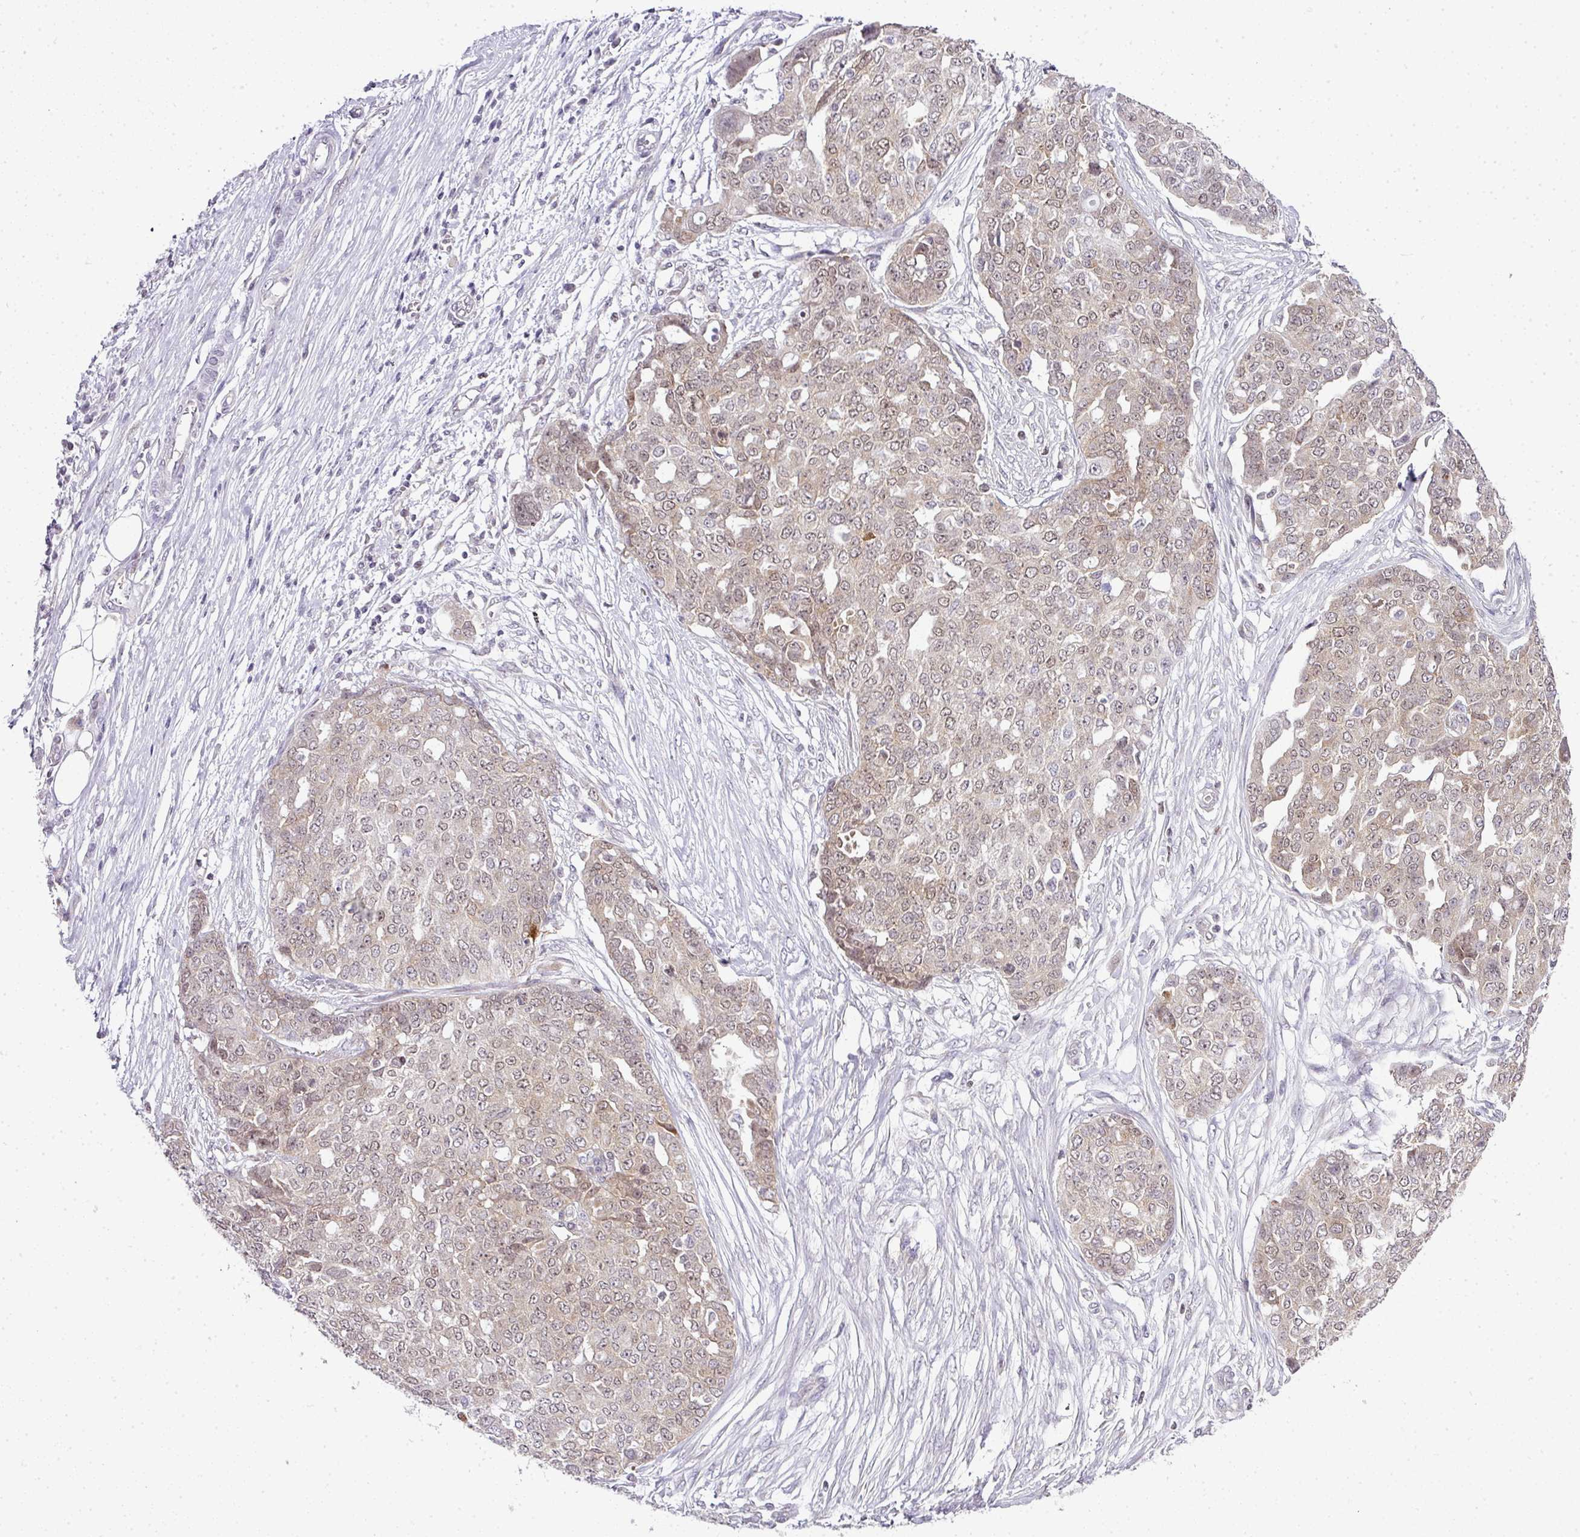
{"staining": {"intensity": "weak", "quantity": "25%-75%", "location": "nuclear"}, "tissue": "ovarian cancer", "cell_type": "Tumor cells", "image_type": "cancer", "snomed": [{"axis": "morphology", "description": "Cystadenocarcinoma, serous, NOS"}, {"axis": "topography", "description": "Soft tissue"}, {"axis": "topography", "description": "Ovary"}], "caption": "Immunohistochemical staining of human ovarian cancer demonstrates low levels of weak nuclear staining in approximately 25%-75% of tumor cells. (DAB (3,3'-diaminobenzidine) IHC with brightfield microscopy, high magnification).", "gene": "FAM32A", "patient": {"sex": "female", "age": 57}}